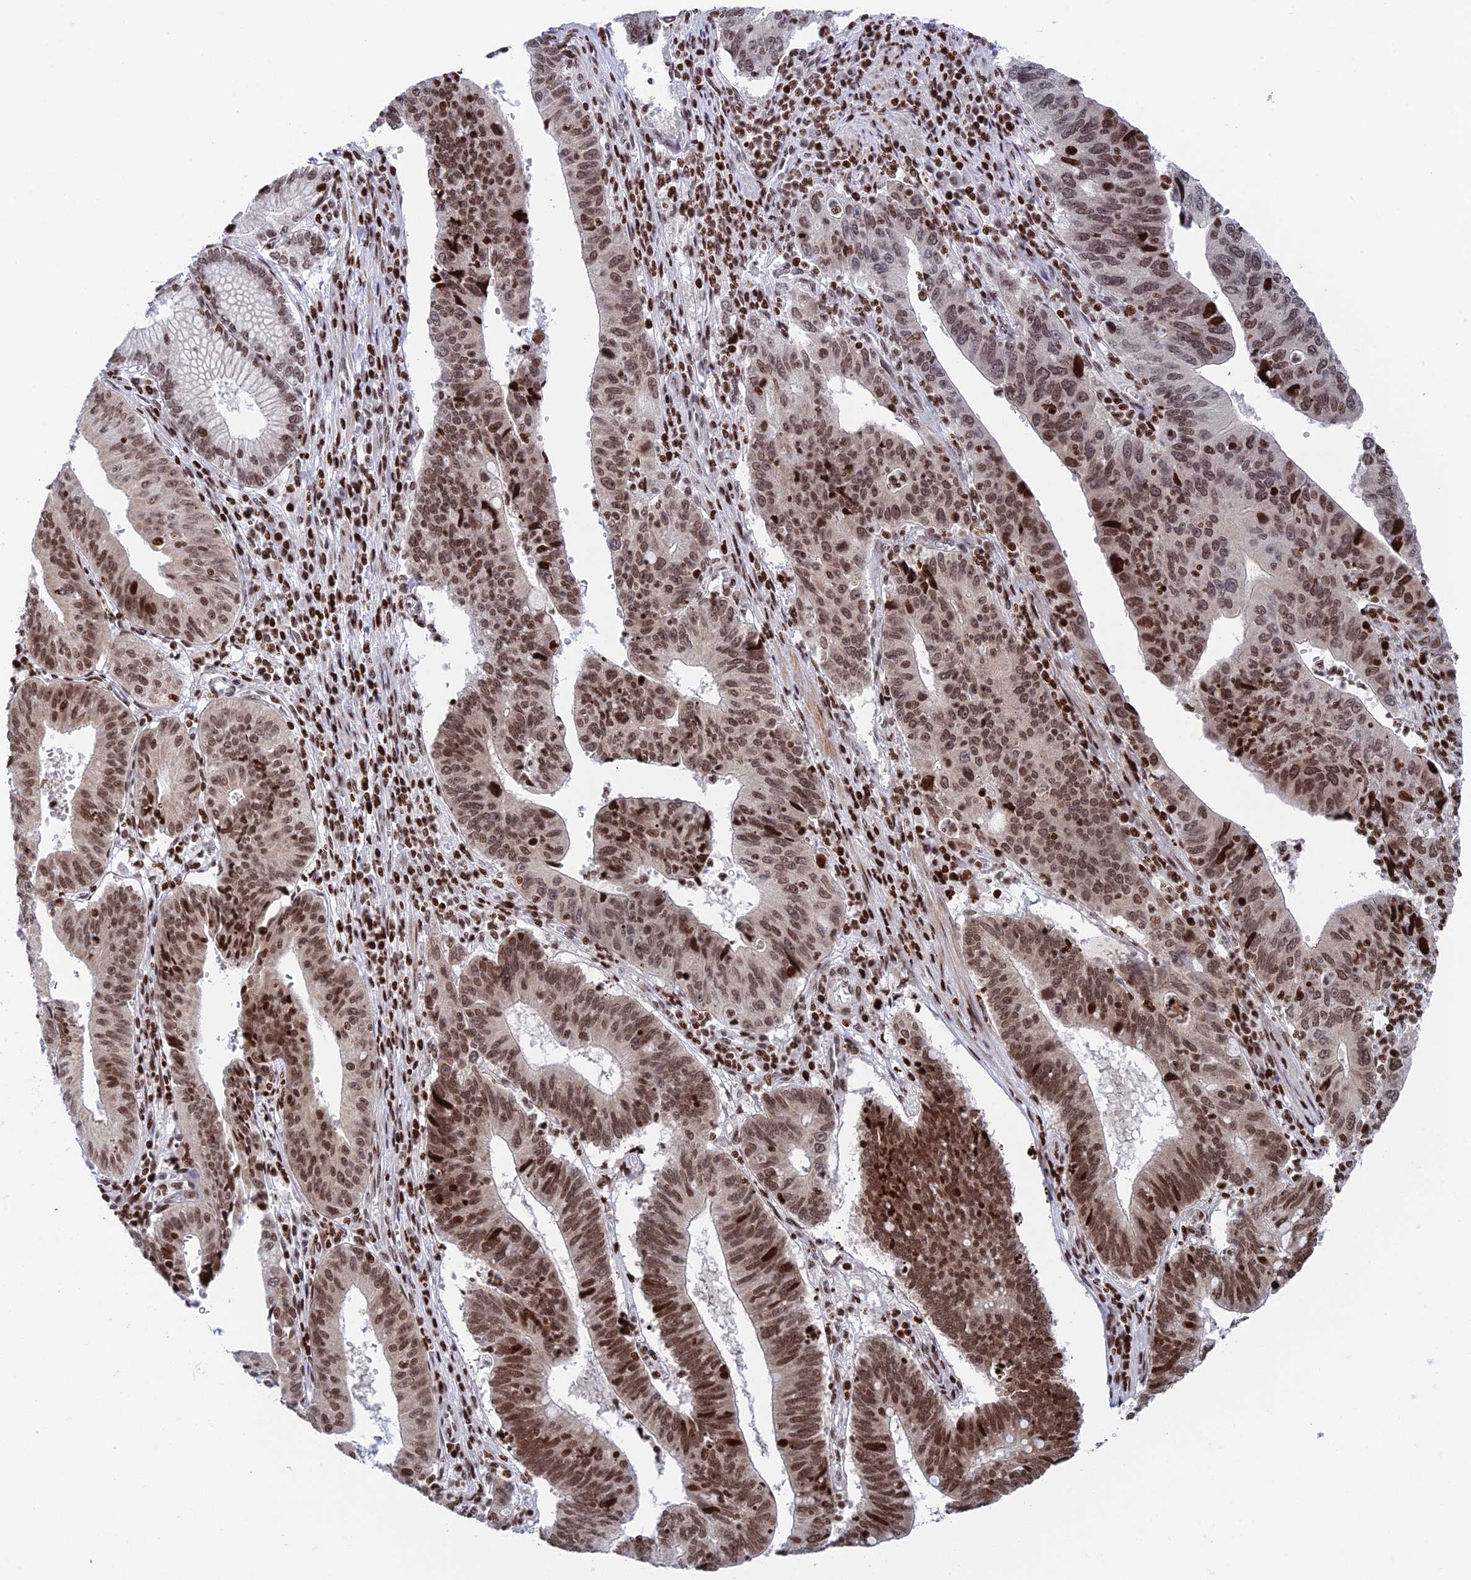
{"staining": {"intensity": "moderate", "quantity": ">75%", "location": "nuclear"}, "tissue": "stomach cancer", "cell_type": "Tumor cells", "image_type": "cancer", "snomed": [{"axis": "morphology", "description": "Adenocarcinoma, NOS"}, {"axis": "topography", "description": "Stomach"}], "caption": "IHC (DAB (3,3'-diaminobenzidine)) staining of stomach cancer reveals moderate nuclear protein positivity in about >75% of tumor cells.", "gene": "RPAP1", "patient": {"sex": "male", "age": 59}}